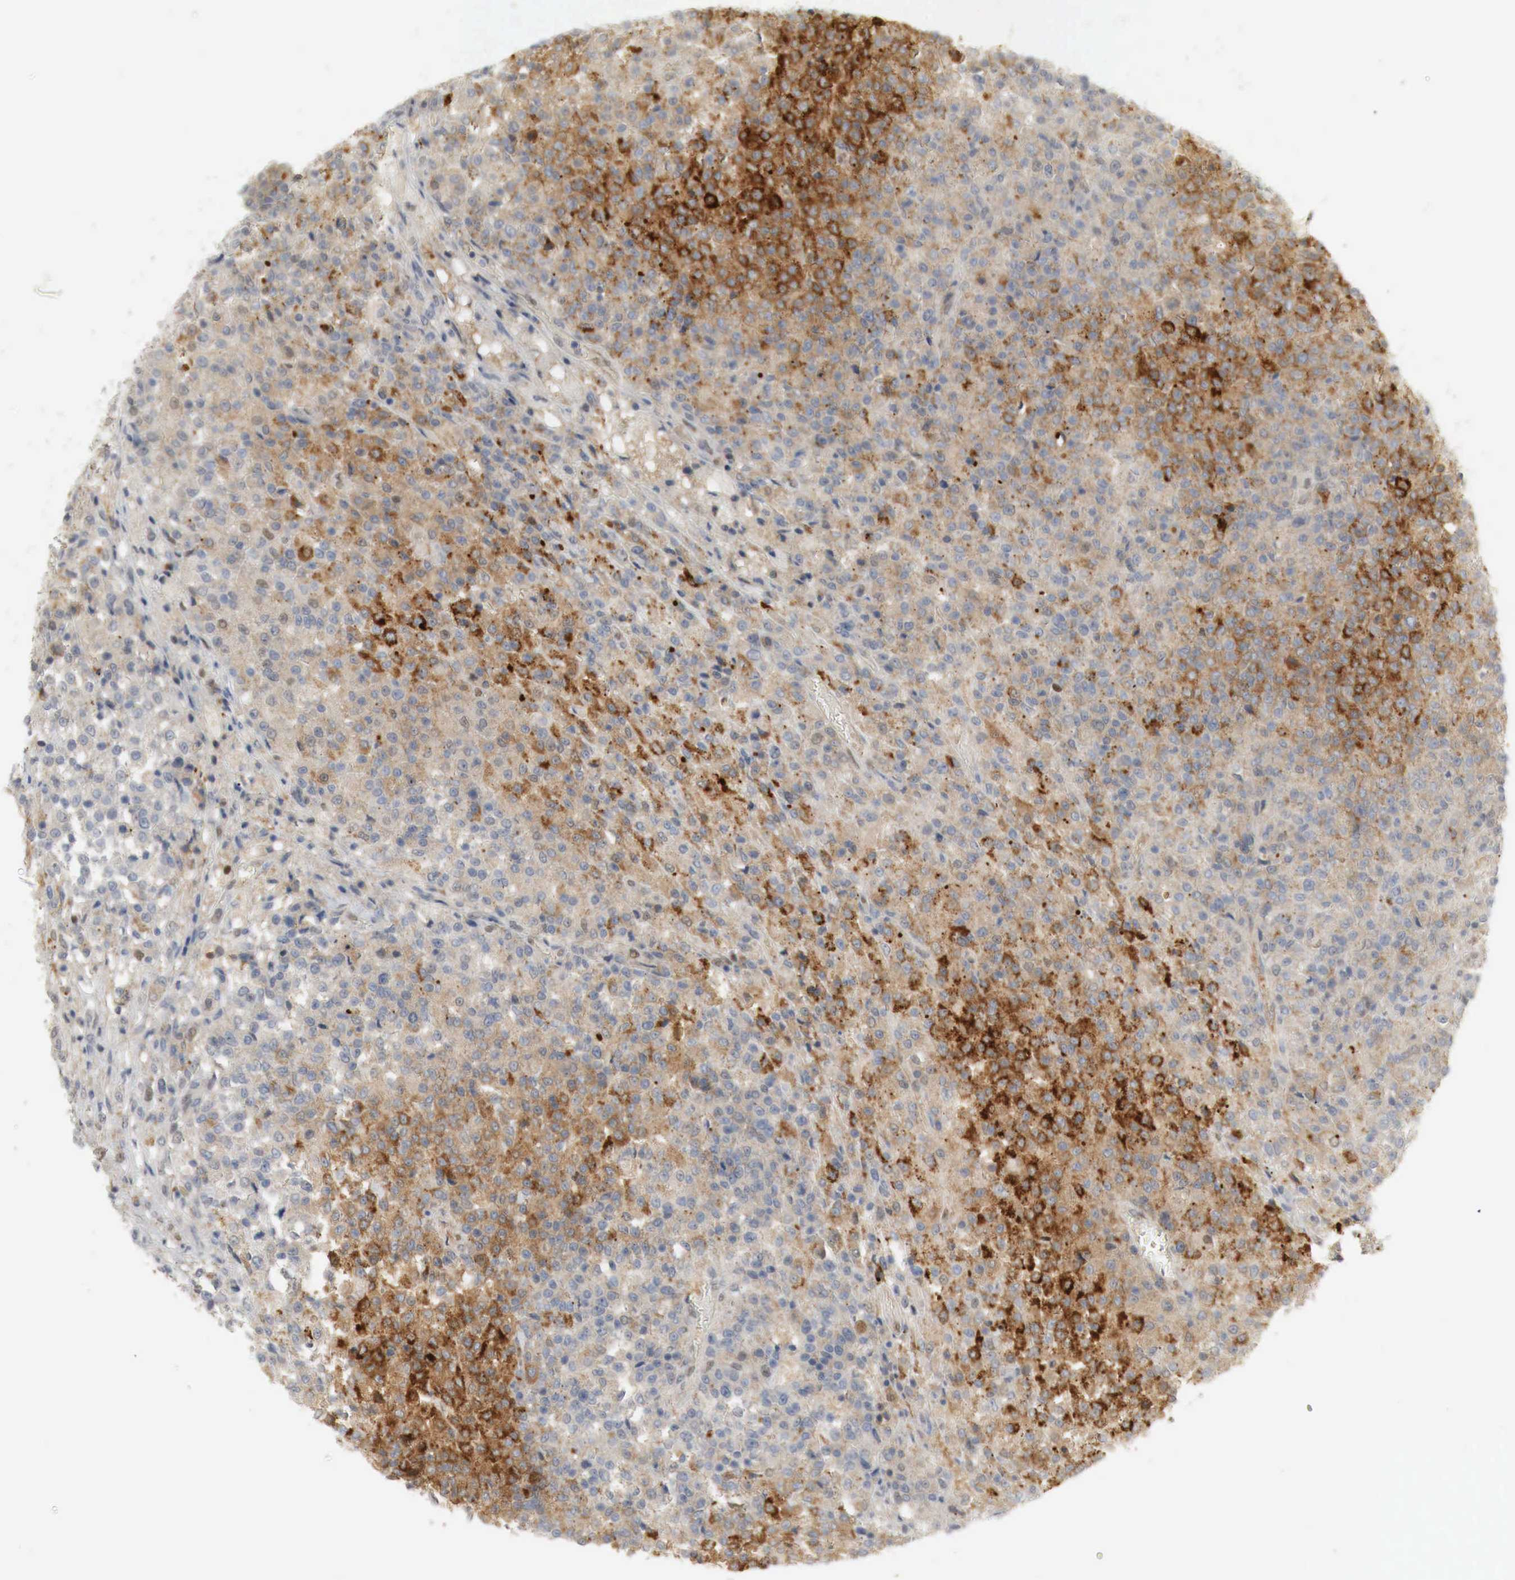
{"staining": {"intensity": "weak", "quantity": "<25%", "location": "cytoplasmic/membranous,nuclear"}, "tissue": "testis cancer", "cell_type": "Tumor cells", "image_type": "cancer", "snomed": [{"axis": "morphology", "description": "Seminoma, NOS"}, {"axis": "topography", "description": "Testis"}], "caption": "Tumor cells are negative for protein expression in human testis cancer. The staining is performed using DAB brown chromogen with nuclei counter-stained in using hematoxylin.", "gene": "MYC", "patient": {"sex": "male", "age": 59}}